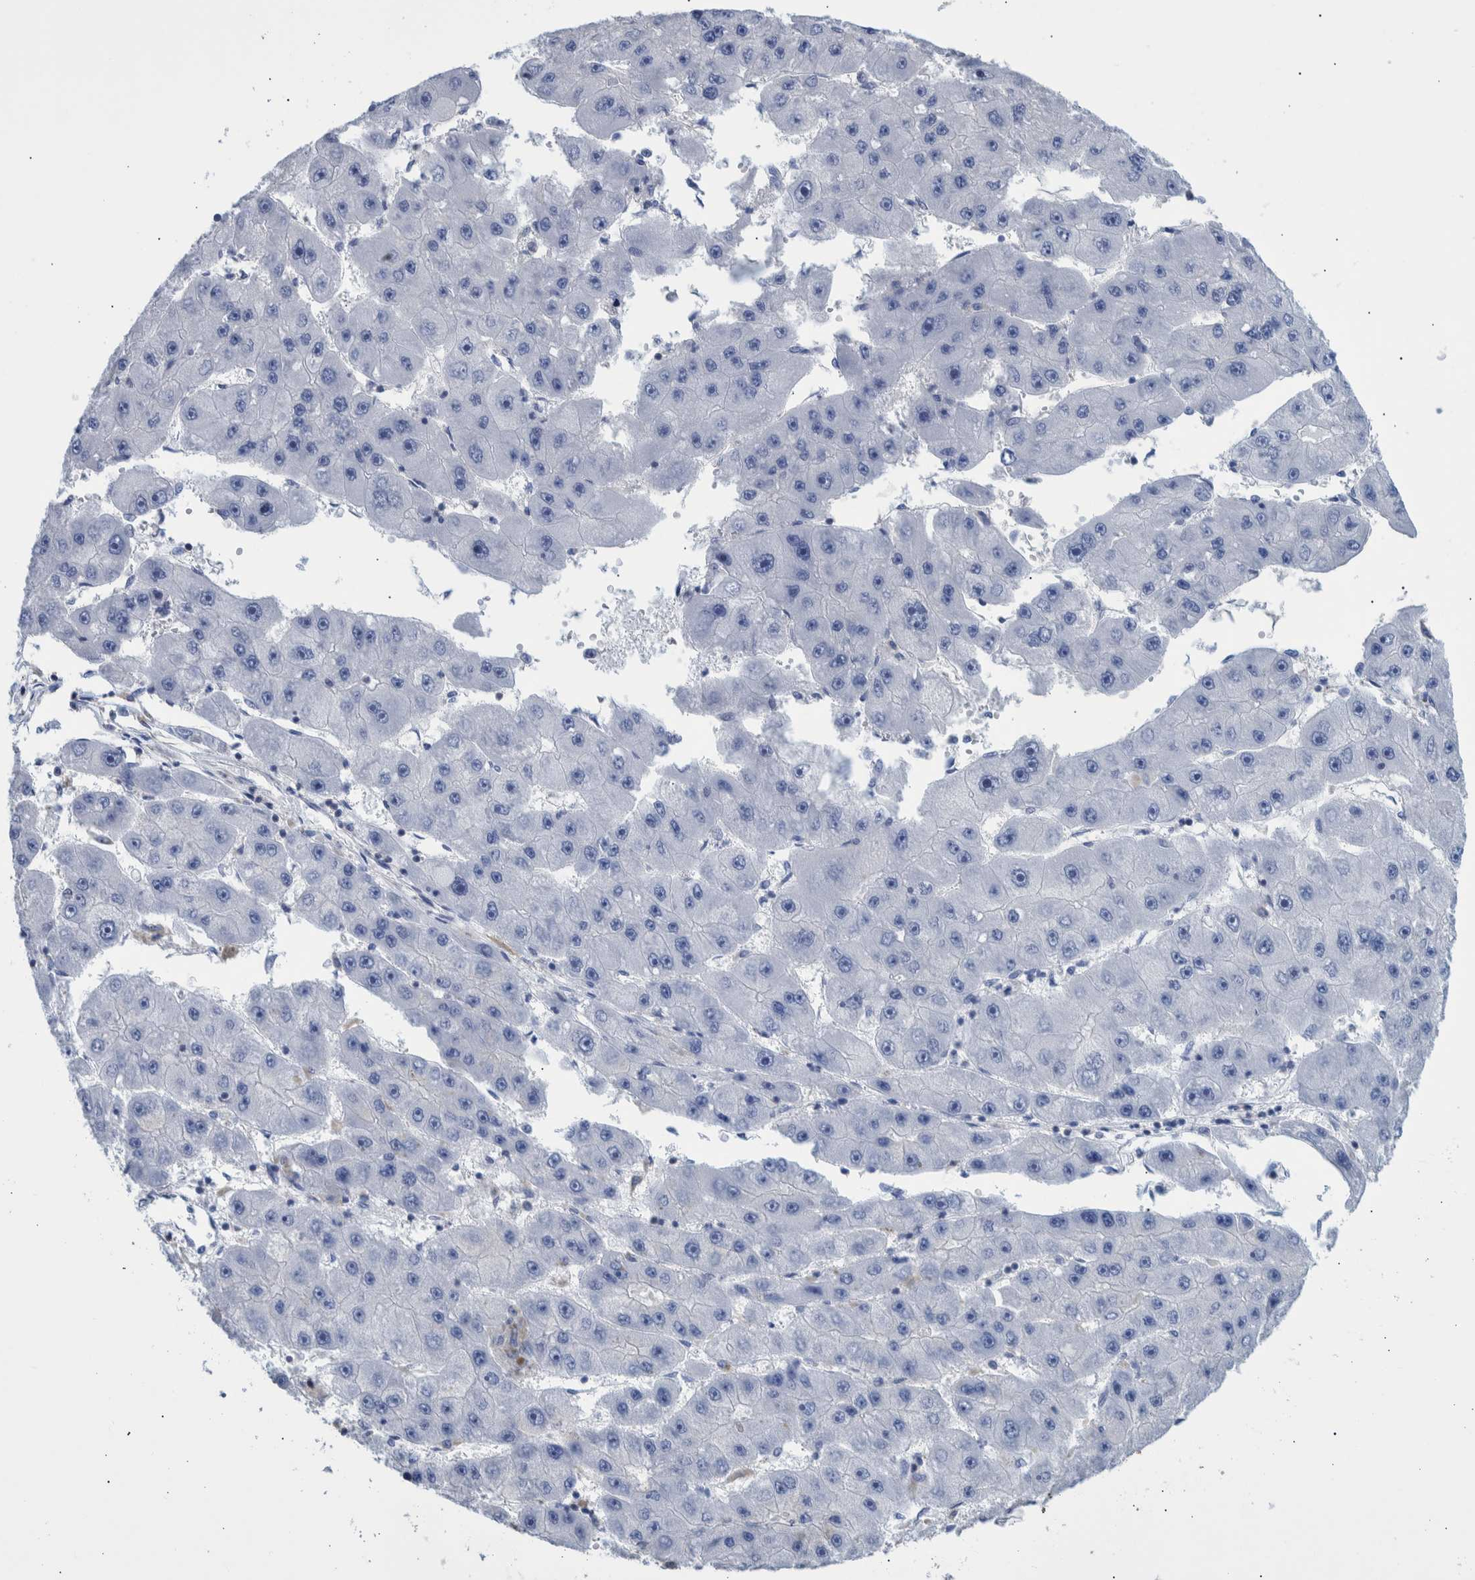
{"staining": {"intensity": "negative", "quantity": "none", "location": "none"}, "tissue": "liver cancer", "cell_type": "Tumor cells", "image_type": "cancer", "snomed": [{"axis": "morphology", "description": "Carcinoma, Hepatocellular, NOS"}, {"axis": "topography", "description": "Liver"}], "caption": "The photomicrograph shows no staining of tumor cells in liver cancer (hepatocellular carcinoma).", "gene": "PPP3CC", "patient": {"sex": "female", "age": 61}}